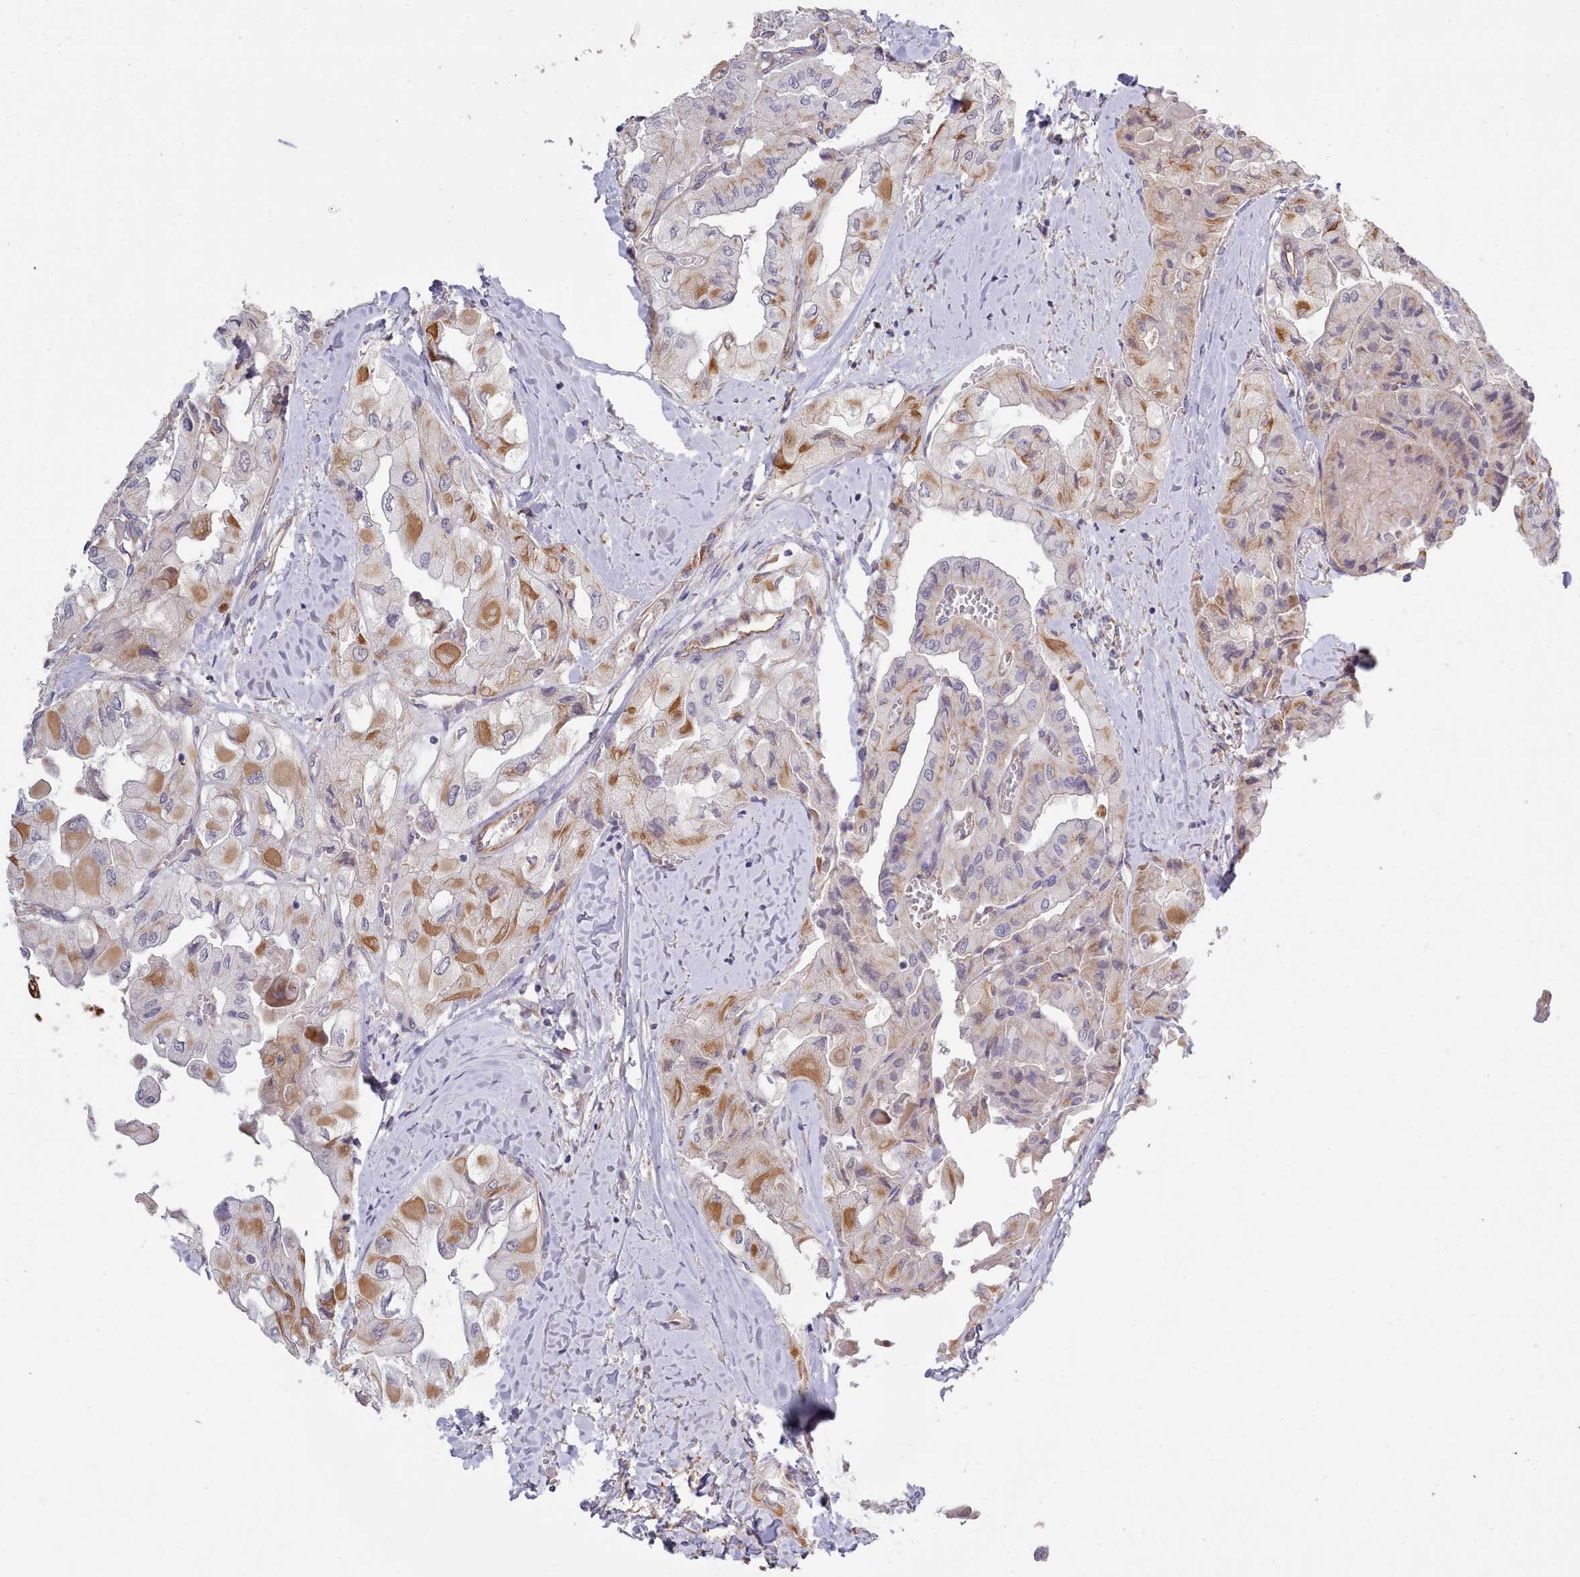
{"staining": {"intensity": "moderate", "quantity": "25%-75%", "location": "cytoplasmic/membranous"}, "tissue": "thyroid cancer", "cell_type": "Tumor cells", "image_type": "cancer", "snomed": [{"axis": "morphology", "description": "Normal tissue, NOS"}, {"axis": "morphology", "description": "Papillary adenocarcinoma, NOS"}, {"axis": "topography", "description": "Thyroid gland"}], "caption": "A brown stain shows moderate cytoplasmic/membranous positivity of a protein in human papillary adenocarcinoma (thyroid) tumor cells.", "gene": "ZC3H13", "patient": {"sex": "female", "age": 59}}